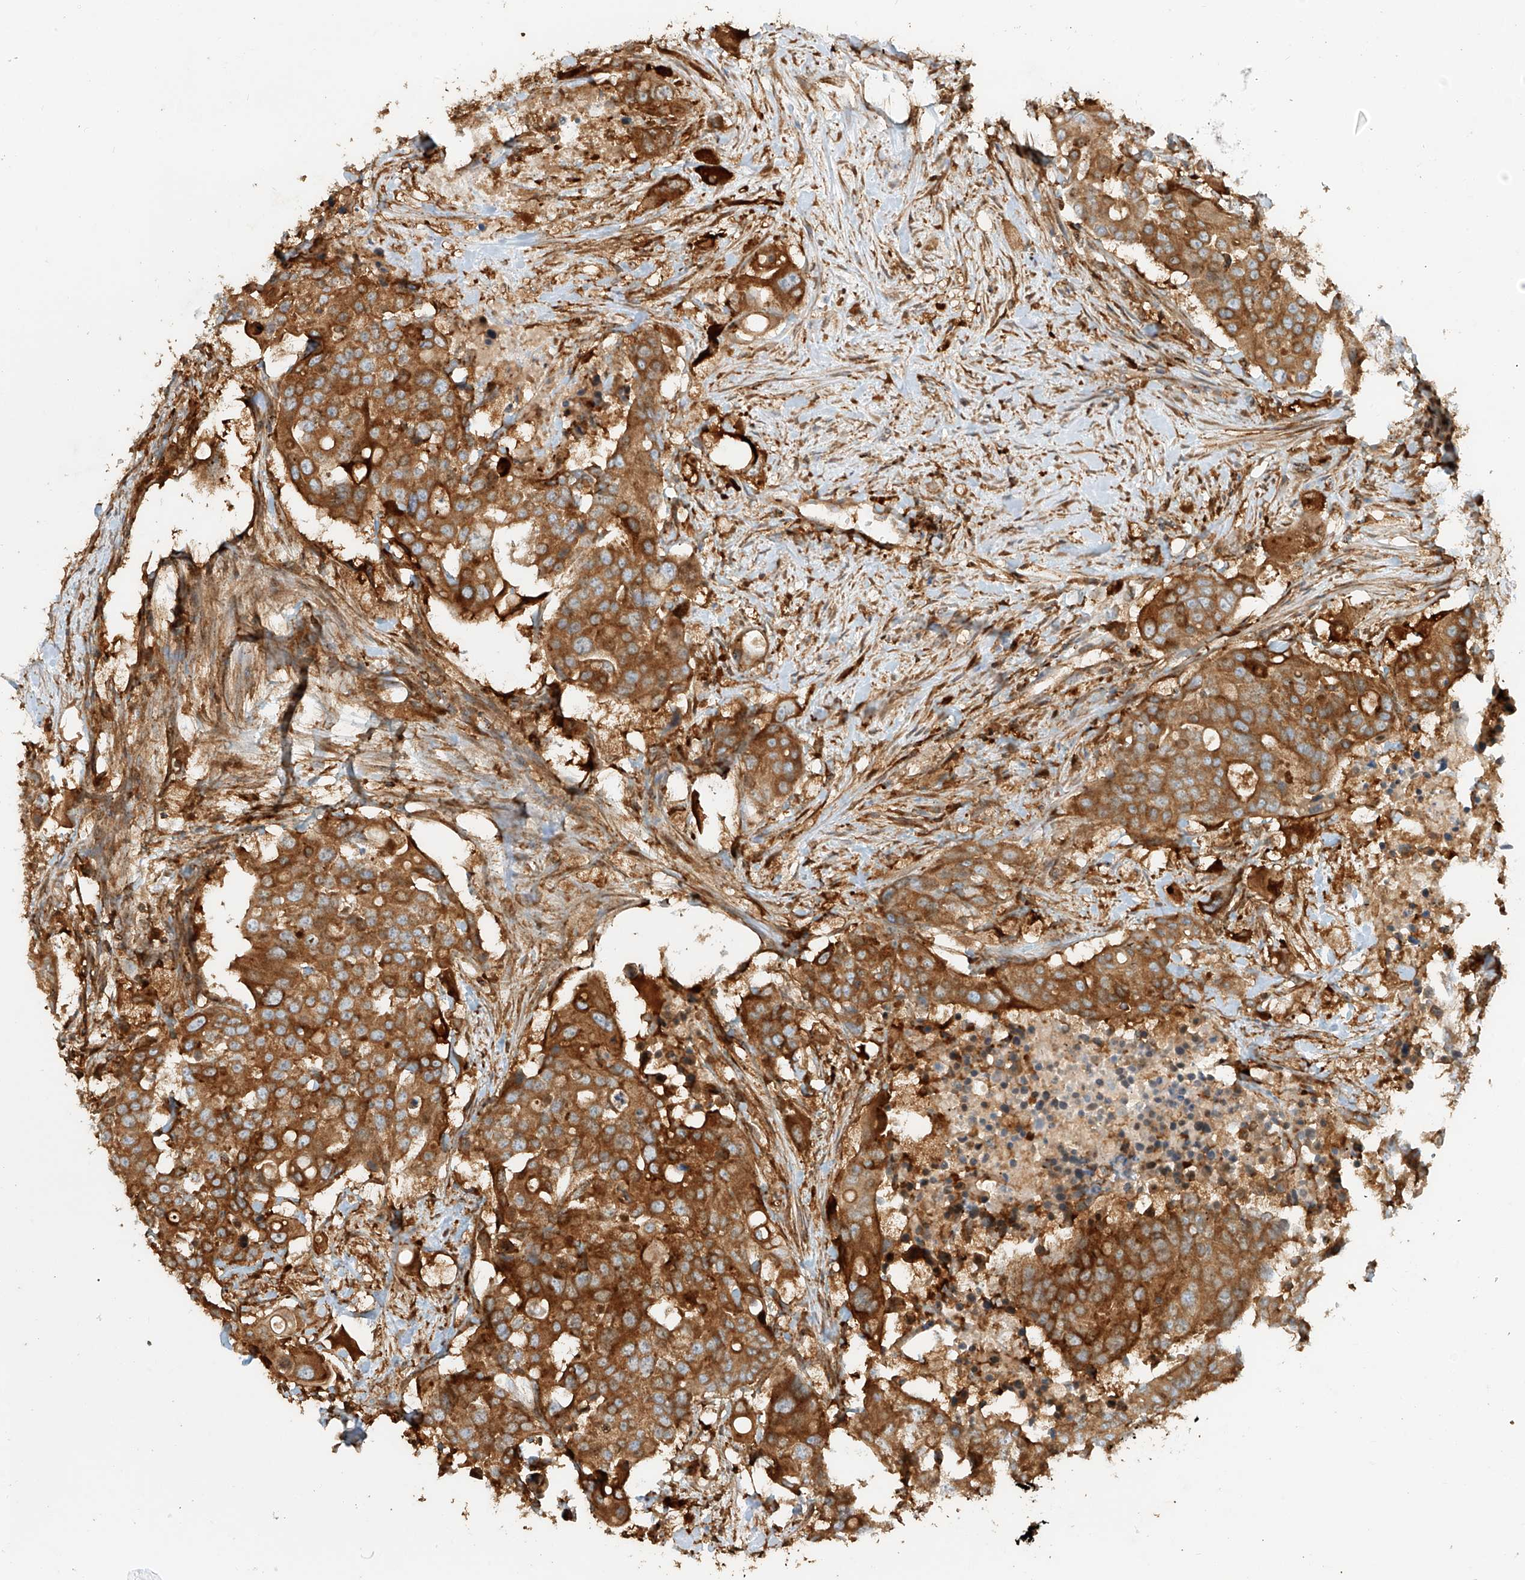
{"staining": {"intensity": "strong", "quantity": ">75%", "location": "cytoplasmic/membranous"}, "tissue": "colorectal cancer", "cell_type": "Tumor cells", "image_type": "cancer", "snomed": [{"axis": "morphology", "description": "Adenocarcinoma, NOS"}, {"axis": "topography", "description": "Colon"}], "caption": "Colorectal adenocarcinoma was stained to show a protein in brown. There is high levels of strong cytoplasmic/membranous positivity in about >75% of tumor cells.", "gene": "SNX9", "patient": {"sex": "male", "age": 77}}